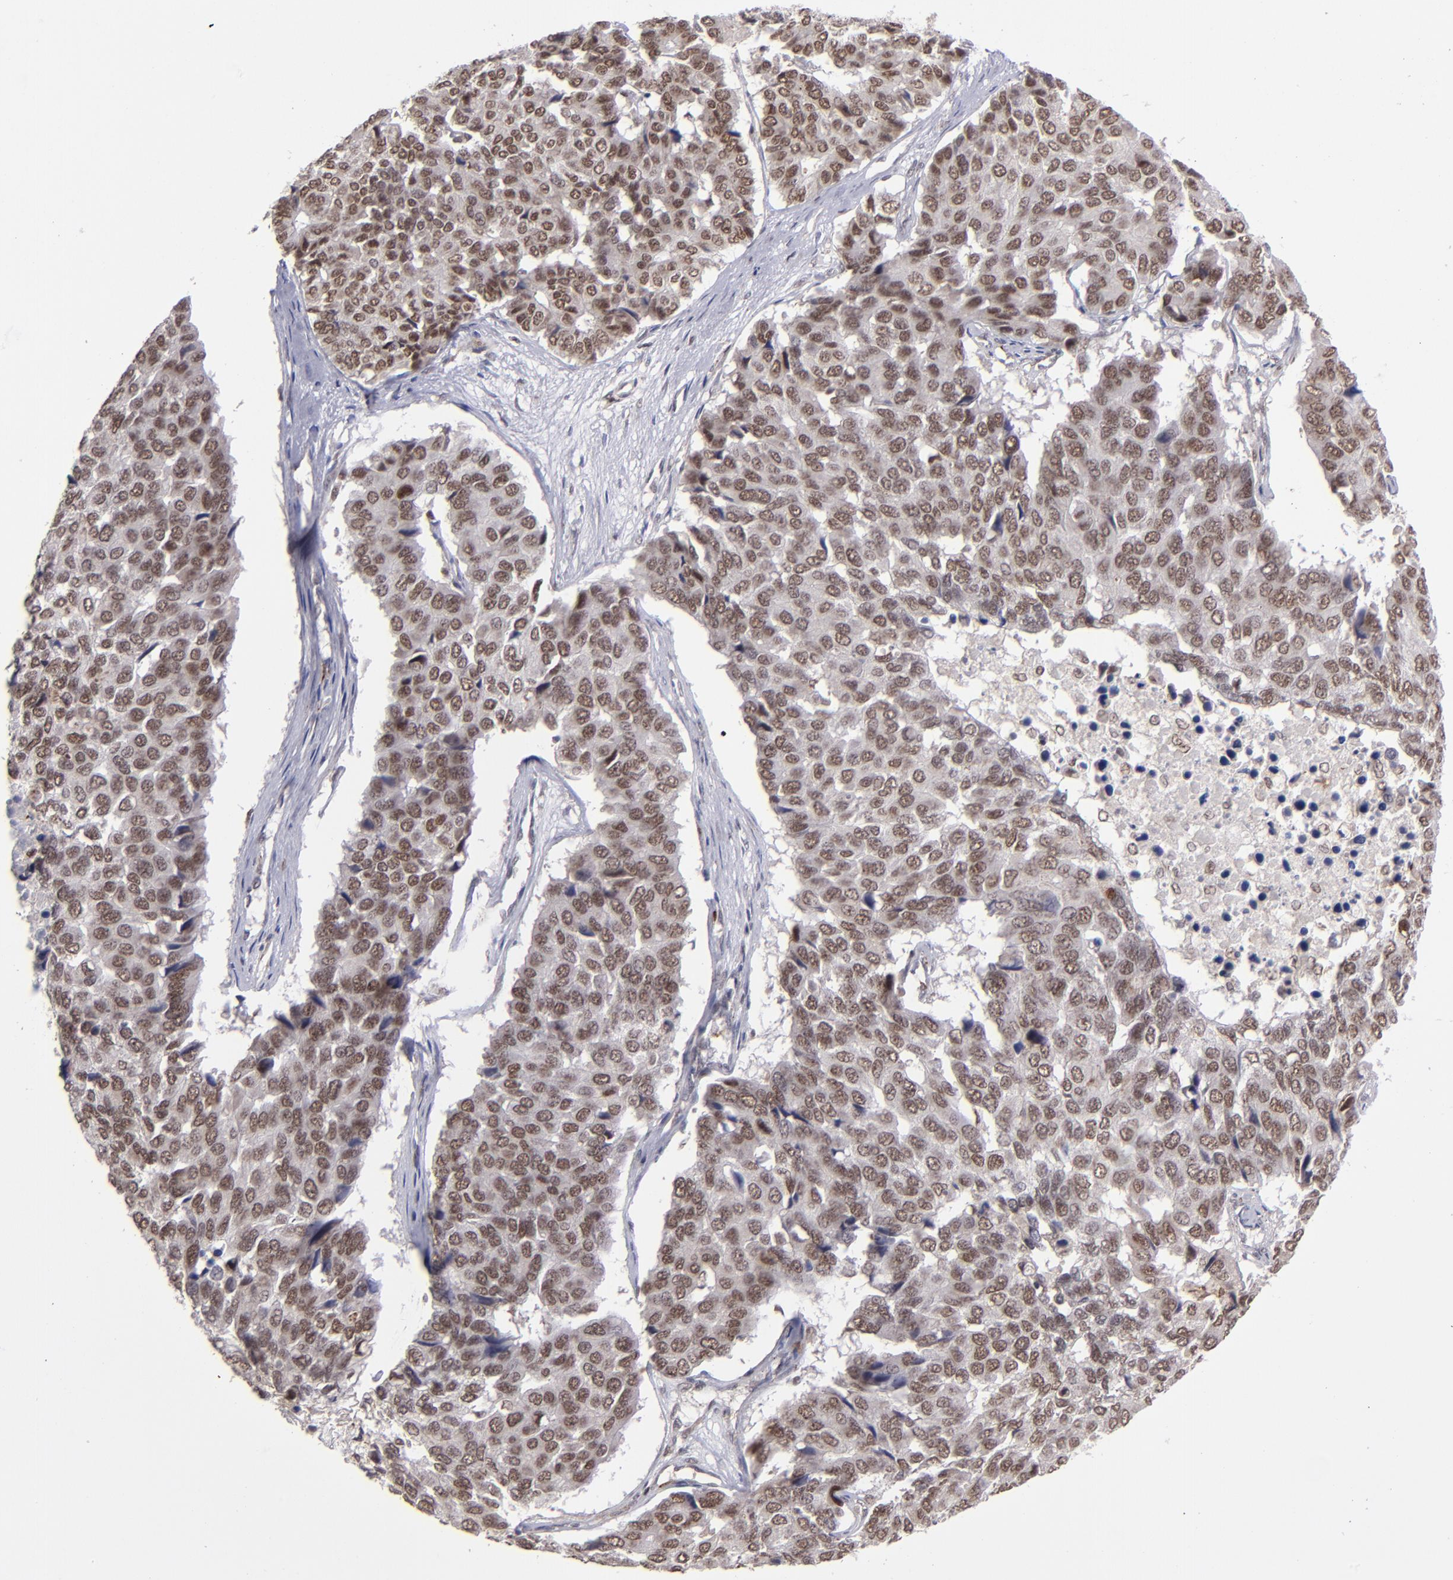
{"staining": {"intensity": "moderate", "quantity": ">75%", "location": "nuclear"}, "tissue": "pancreatic cancer", "cell_type": "Tumor cells", "image_type": "cancer", "snomed": [{"axis": "morphology", "description": "Adenocarcinoma, NOS"}, {"axis": "topography", "description": "Pancreas"}], "caption": "Protein analysis of pancreatic adenocarcinoma tissue shows moderate nuclear staining in about >75% of tumor cells.", "gene": "RREB1", "patient": {"sex": "male", "age": 50}}